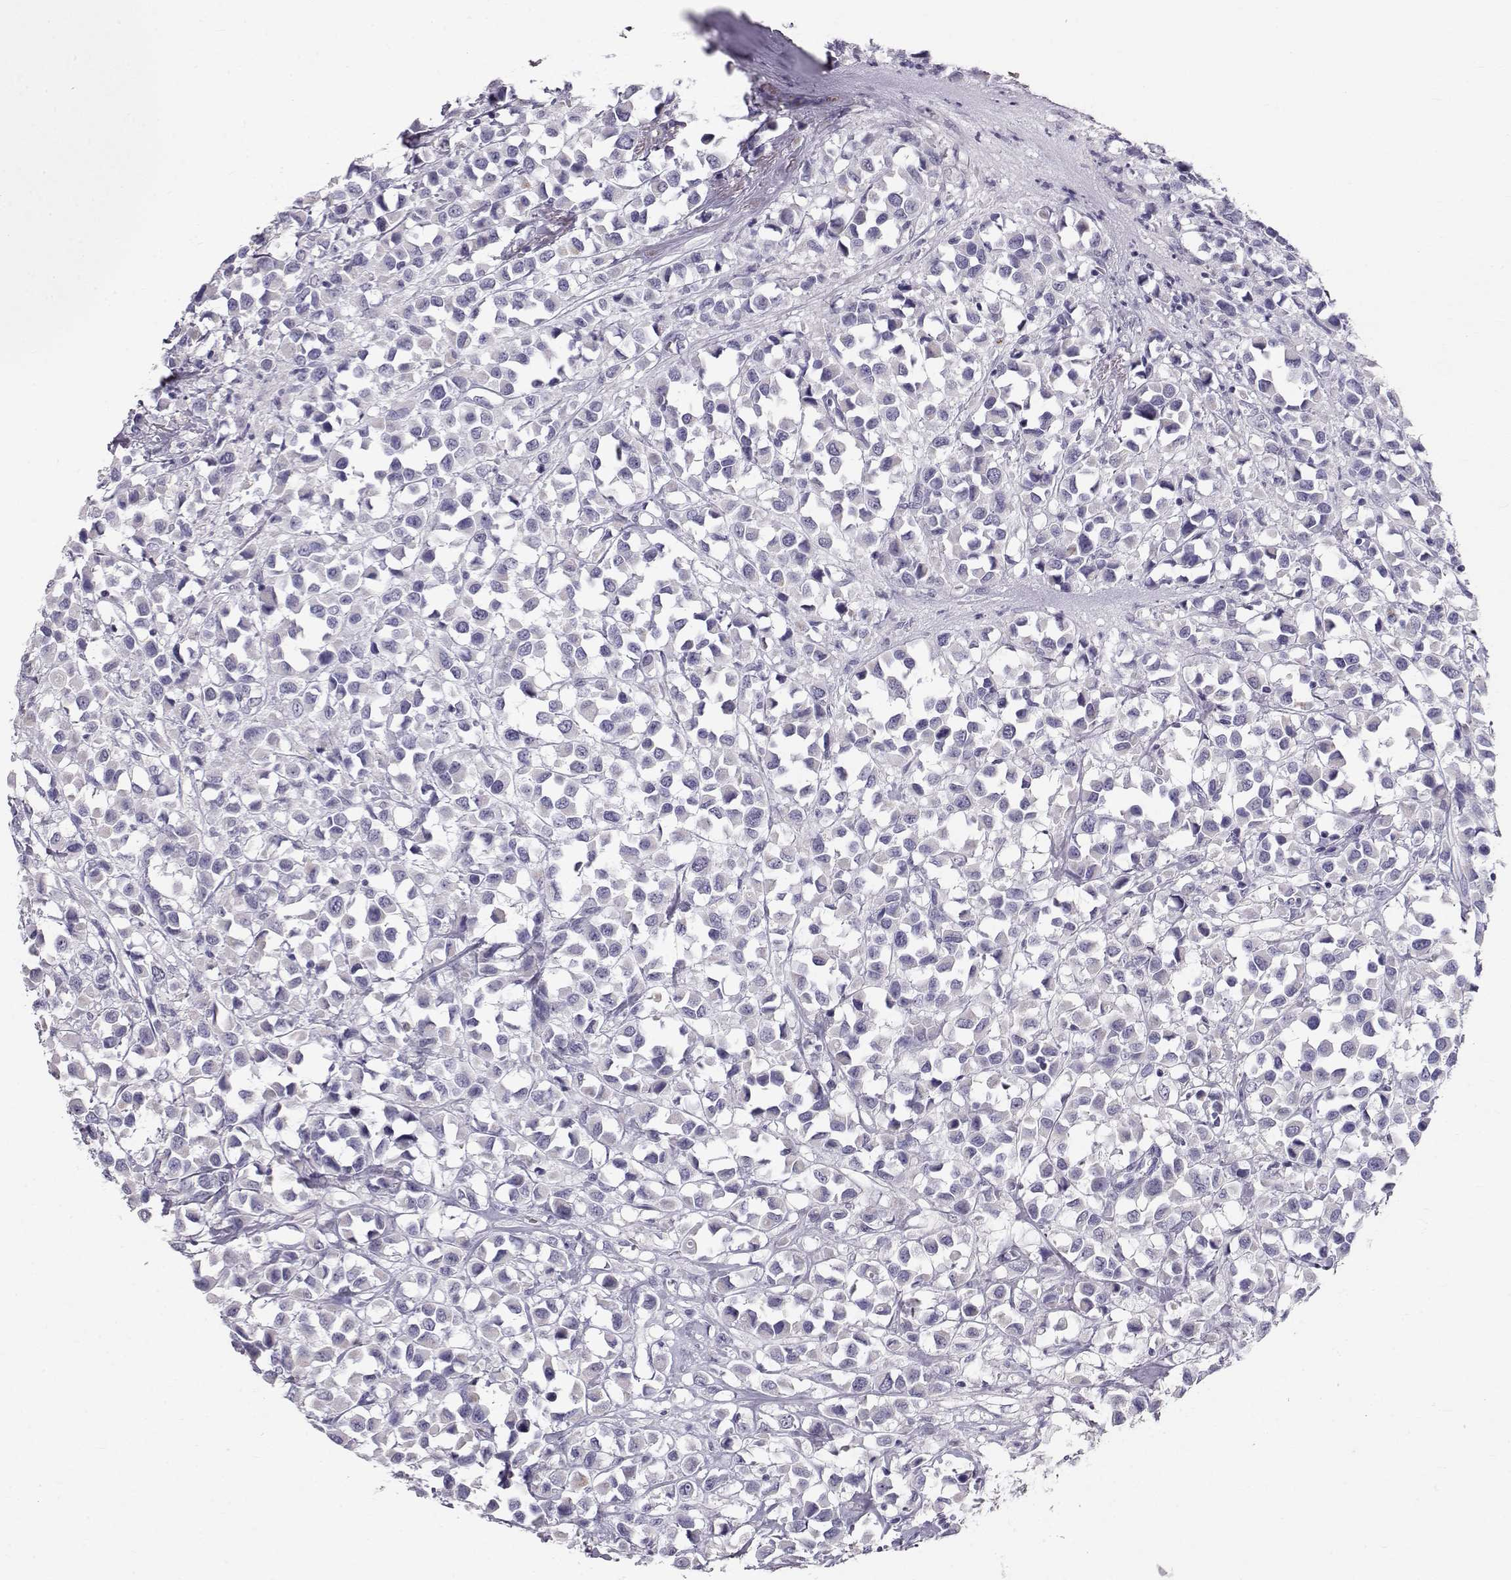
{"staining": {"intensity": "negative", "quantity": "none", "location": "none"}, "tissue": "breast cancer", "cell_type": "Tumor cells", "image_type": "cancer", "snomed": [{"axis": "morphology", "description": "Duct carcinoma"}, {"axis": "topography", "description": "Breast"}], "caption": "High power microscopy micrograph of an immunohistochemistry micrograph of breast cancer (infiltrating ductal carcinoma), revealing no significant positivity in tumor cells.", "gene": "RD3", "patient": {"sex": "female", "age": 61}}